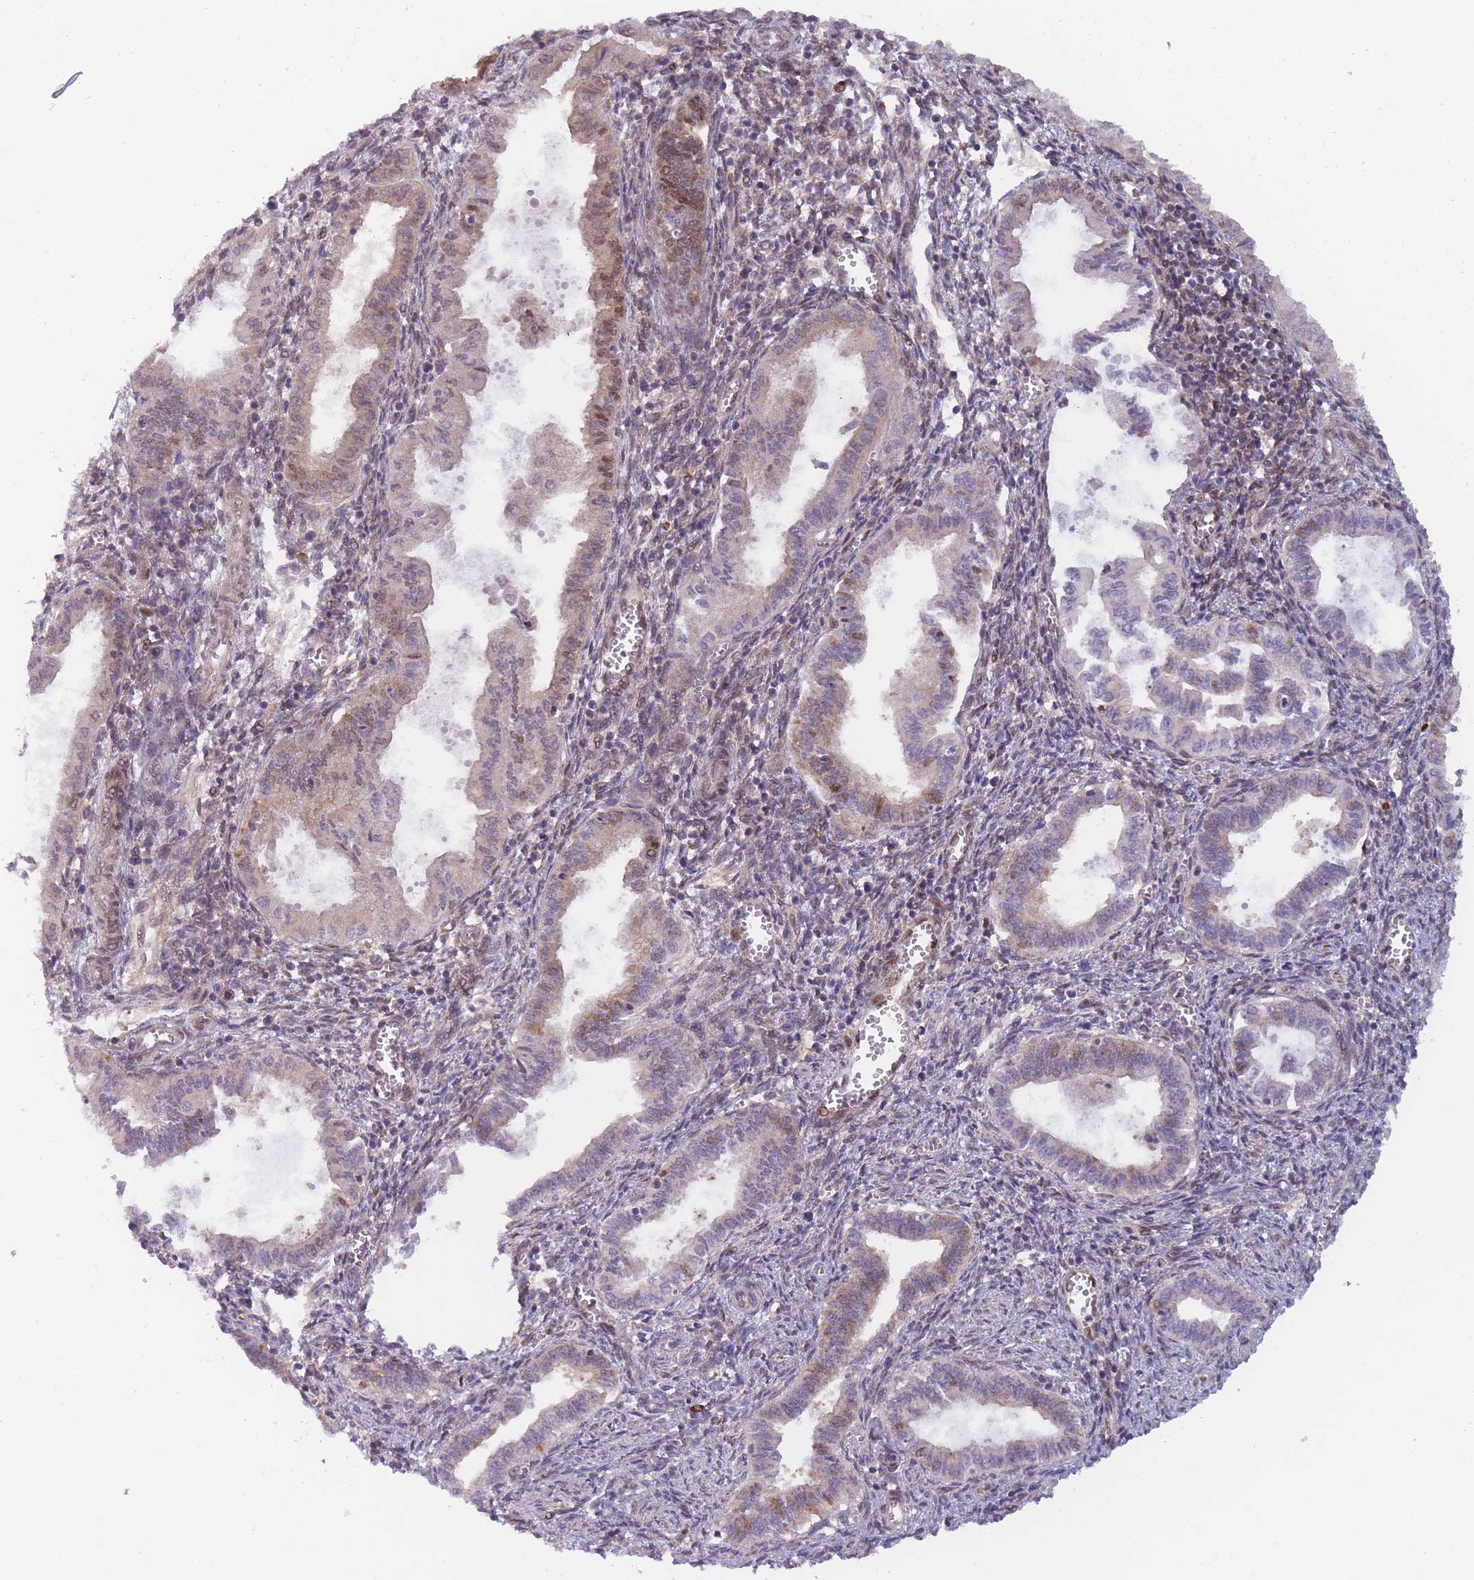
{"staining": {"intensity": "moderate", "quantity": "25%-75%", "location": "nuclear"}, "tissue": "endometrium", "cell_type": "Cells in endometrial stroma", "image_type": "normal", "snomed": [{"axis": "morphology", "description": "Normal tissue, NOS"}, {"axis": "topography", "description": "Endometrium"}], "caption": "Unremarkable endometrium was stained to show a protein in brown. There is medium levels of moderate nuclear expression in about 25%-75% of cells in endometrial stroma. Using DAB (3,3'-diaminobenzidine) (brown) and hematoxylin (blue) stains, captured at high magnification using brightfield microscopy.", "gene": "NSFL1C", "patient": {"sex": "female", "age": 37}}